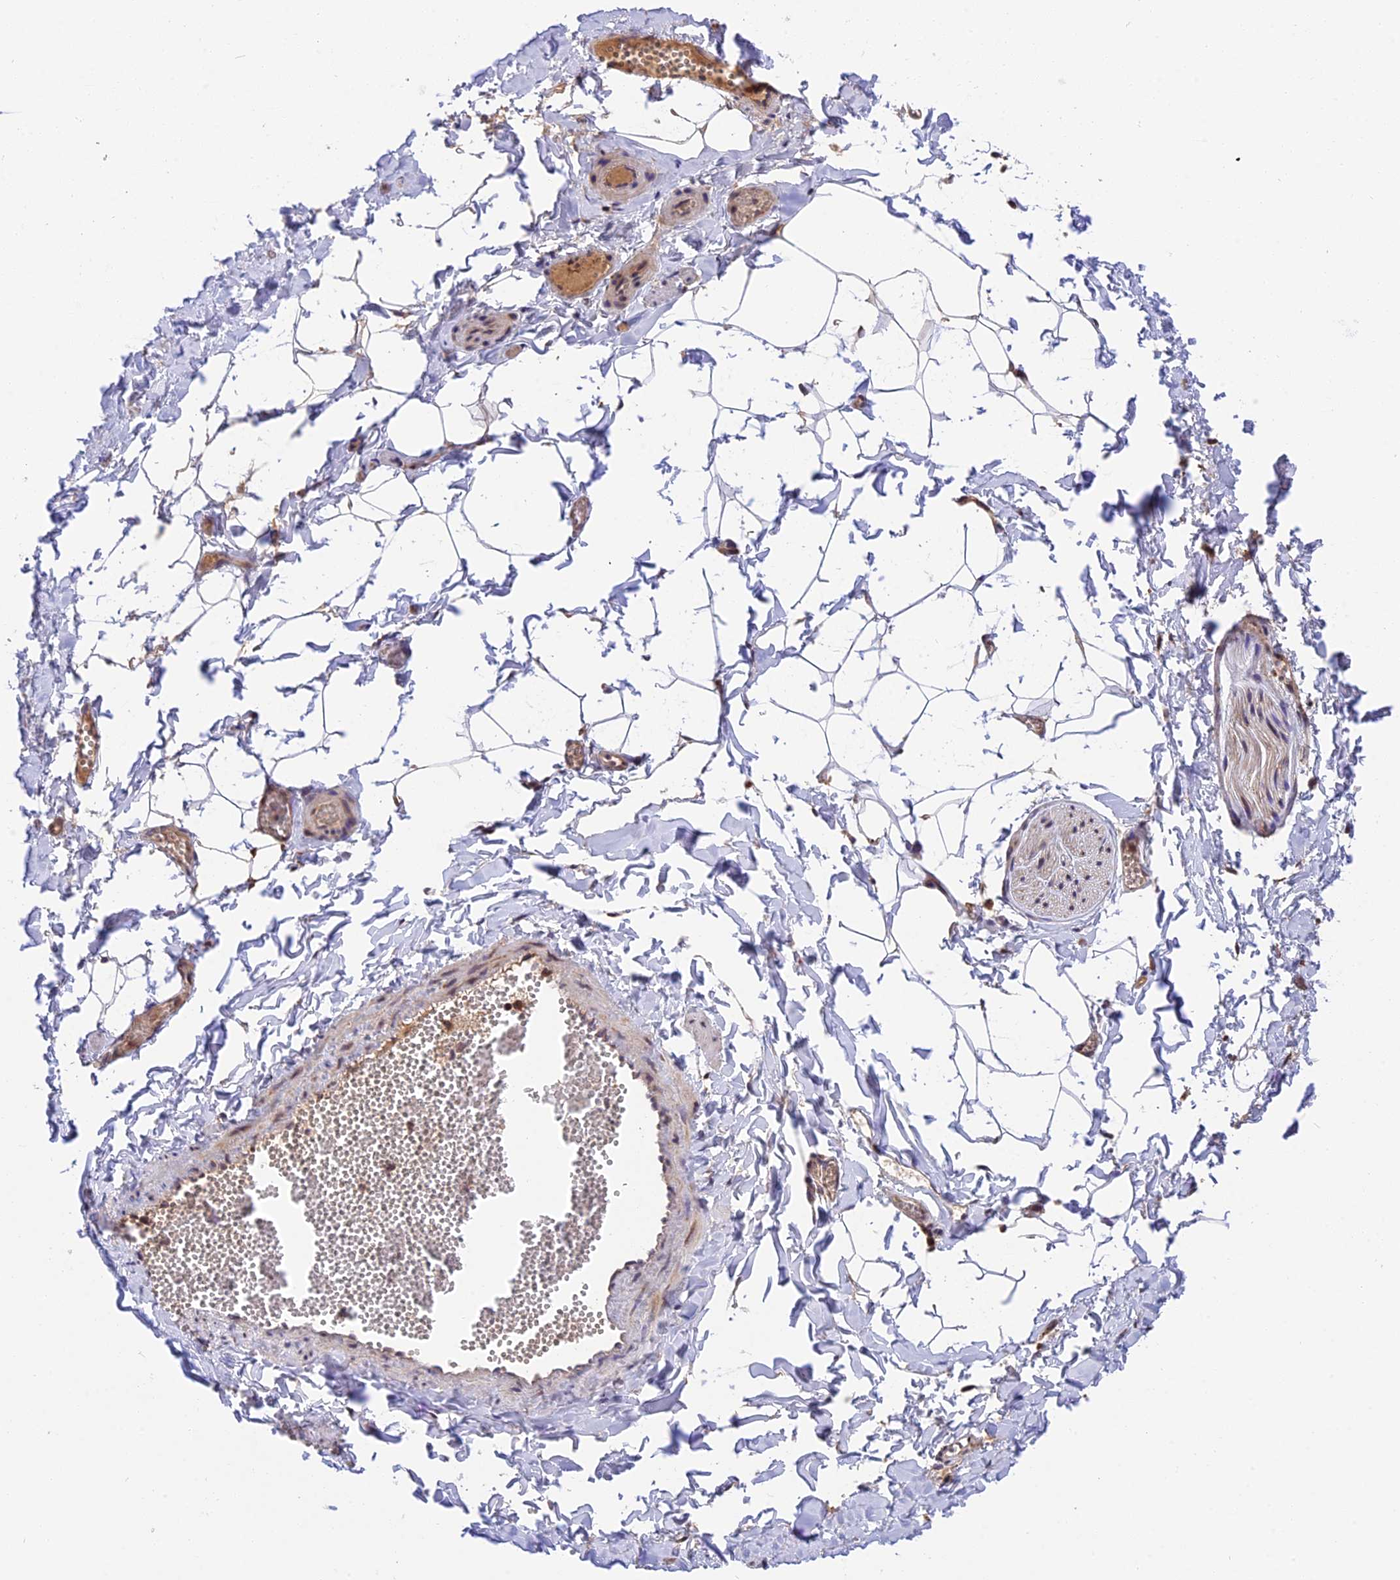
{"staining": {"intensity": "weak", "quantity": "<25%", "location": "cytoplasmic/membranous"}, "tissue": "adipose tissue", "cell_type": "Adipocytes", "image_type": "normal", "snomed": [{"axis": "morphology", "description": "Normal tissue, NOS"}, {"axis": "topography", "description": "Gallbladder"}, {"axis": "topography", "description": "Peripheral nerve tissue"}], "caption": "This histopathology image is of normal adipose tissue stained with immunohistochemistry (IHC) to label a protein in brown with the nuclei are counter-stained blue. There is no staining in adipocytes.", "gene": "RERGL", "patient": {"sex": "male", "age": 38}}